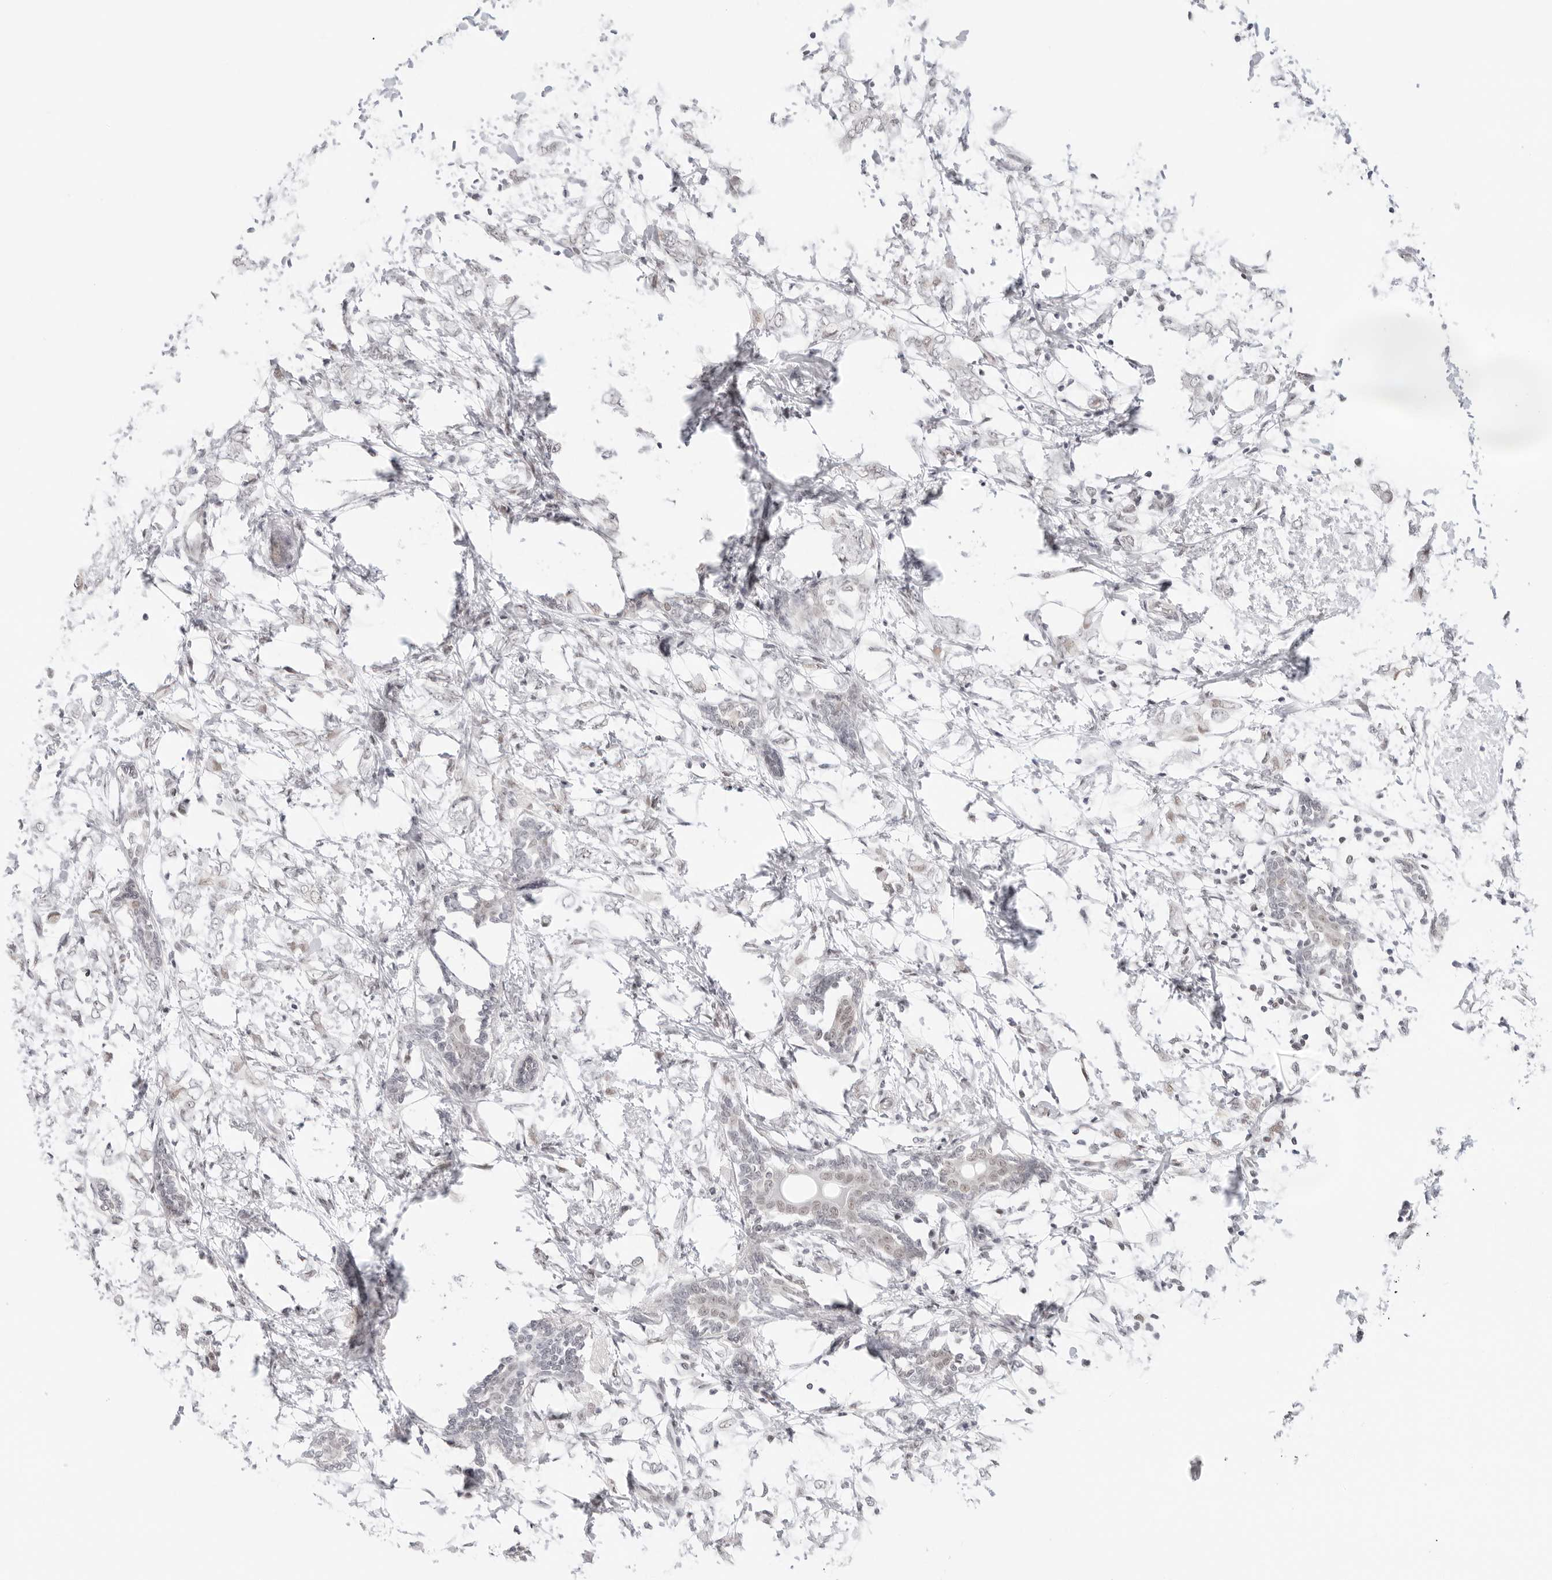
{"staining": {"intensity": "negative", "quantity": "none", "location": "none"}, "tissue": "breast cancer", "cell_type": "Tumor cells", "image_type": "cancer", "snomed": [{"axis": "morphology", "description": "Normal tissue, NOS"}, {"axis": "morphology", "description": "Lobular carcinoma"}, {"axis": "topography", "description": "Breast"}], "caption": "Tumor cells are negative for protein expression in human breast cancer (lobular carcinoma). Brightfield microscopy of immunohistochemistry stained with DAB (3,3'-diaminobenzidine) (brown) and hematoxylin (blue), captured at high magnification.", "gene": "TCIM", "patient": {"sex": "female", "age": 47}}